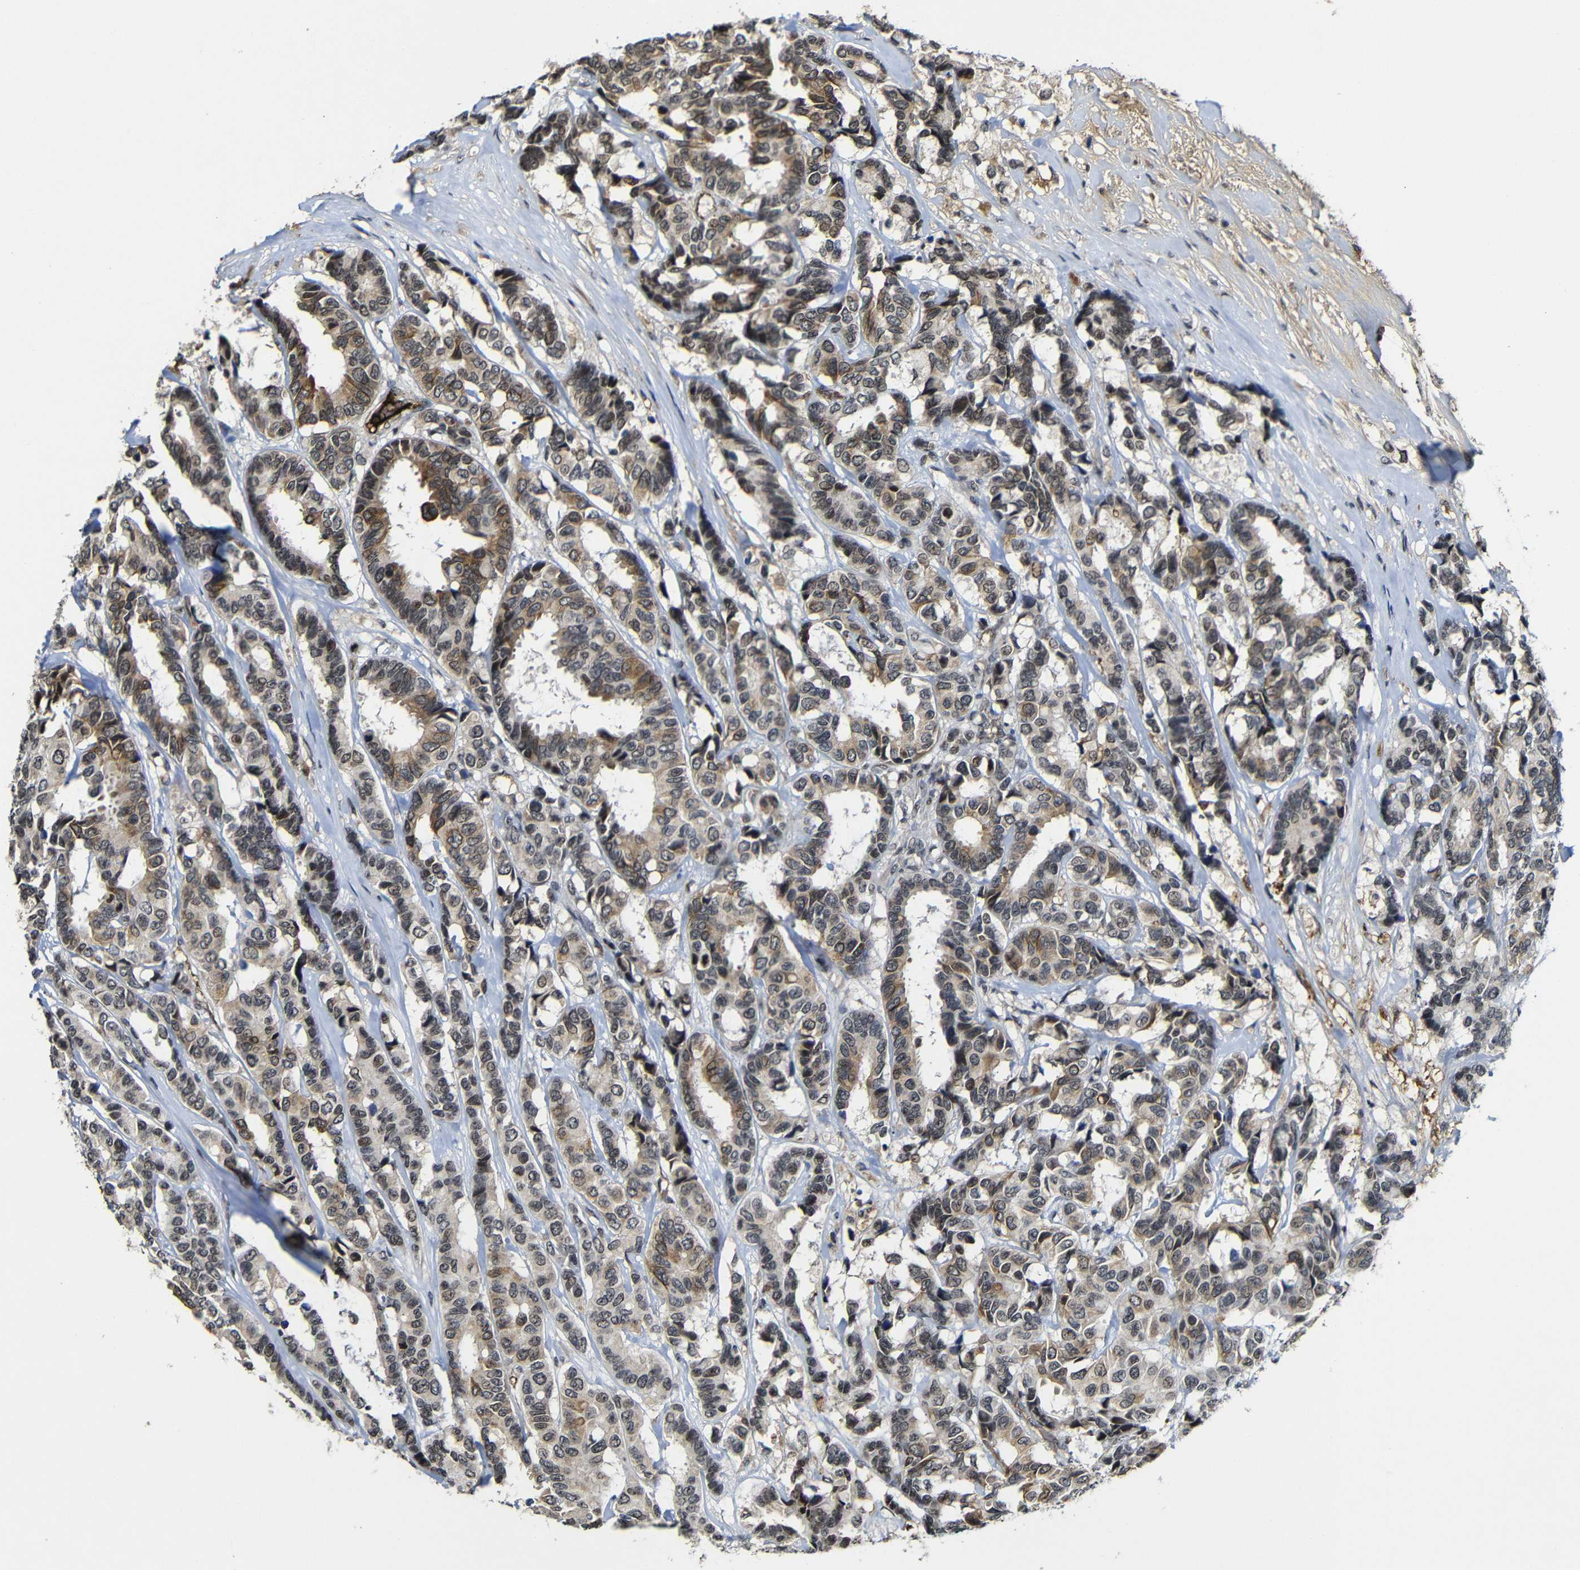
{"staining": {"intensity": "moderate", "quantity": "25%-75%", "location": "cytoplasmic/membranous,nuclear"}, "tissue": "breast cancer", "cell_type": "Tumor cells", "image_type": "cancer", "snomed": [{"axis": "morphology", "description": "Duct carcinoma"}, {"axis": "topography", "description": "Breast"}], "caption": "The image reveals staining of breast intraductal carcinoma, revealing moderate cytoplasmic/membranous and nuclear protein positivity (brown color) within tumor cells.", "gene": "MYC", "patient": {"sex": "female", "age": 87}}